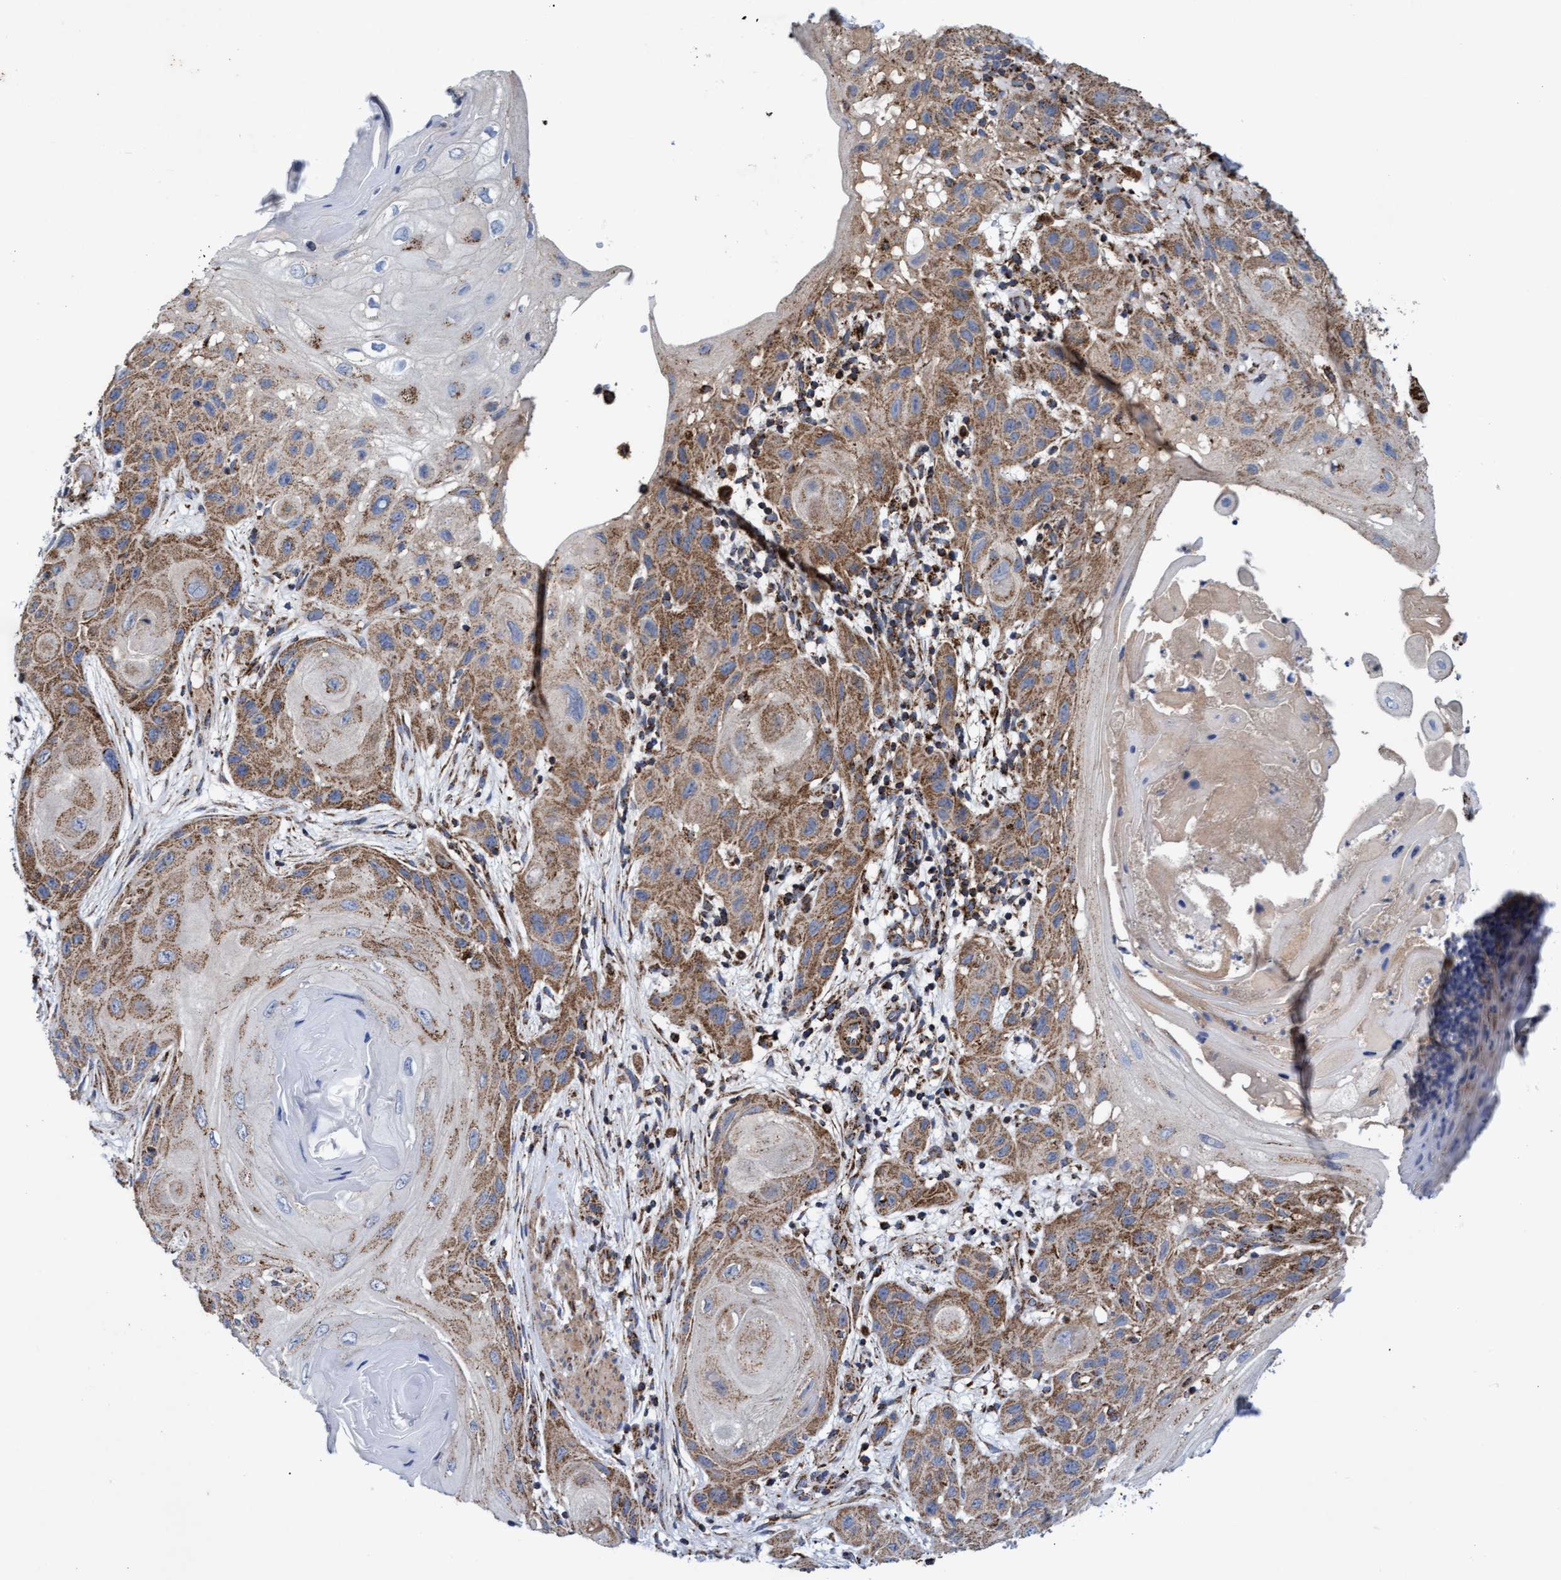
{"staining": {"intensity": "moderate", "quantity": ">75%", "location": "cytoplasmic/membranous"}, "tissue": "skin cancer", "cell_type": "Tumor cells", "image_type": "cancer", "snomed": [{"axis": "morphology", "description": "Squamous cell carcinoma, NOS"}, {"axis": "topography", "description": "Skin"}], "caption": "The histopathology image reveals immunohistochemical staining of squamous cell carcinoma (skin). There is moderate cytoplasmic/membranous staining is present in about >75% of tumor cells. (DAB (3,3'-diaminobenzidine) IHC with brightfield microscopy, high magnification).", "gene": "MRPL38", "patient": {"sex": "female", "age": 96}}